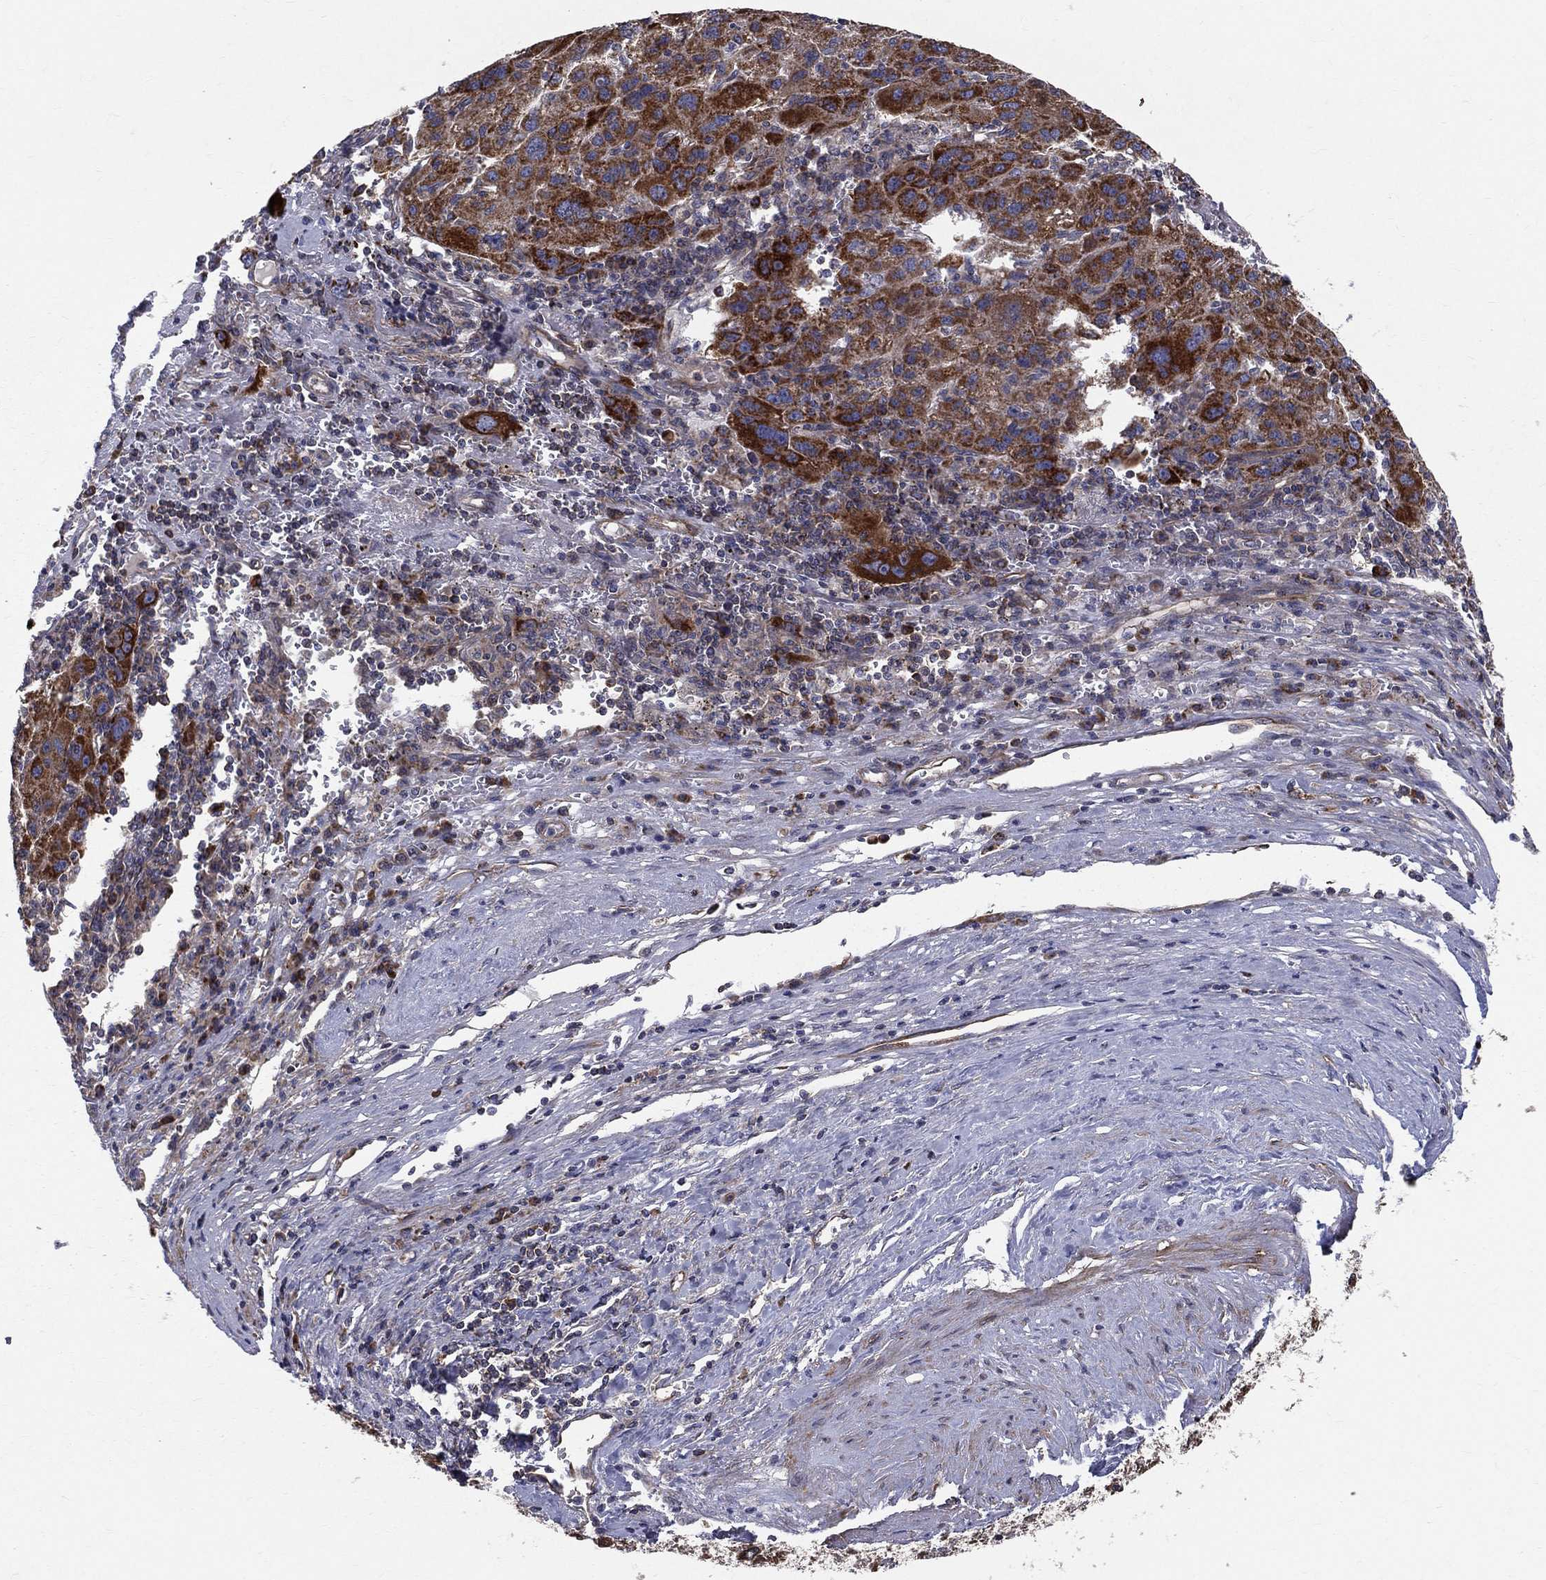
{"staining": {"intensity": "strong", "quantity": ">75%", "location": "cytoplasmic/membranous"}, "tissue": "liver cancer", "cell_type": "Tumor cells", "image_type": "cancer", "snomed": [{"axis": "morphology", "description": "Carcinoma, Hepatocellular, NOS"}, {"axis": "topography", "description": "Liver"}], "caption": "The immunohistochemical stain labels strong cytoplasmic/membranous staining in tumor cells of liver hepatocellular carcinoma tissue.", "gene": "MIX23", "patient": {"sex": "female", "age": 77}}